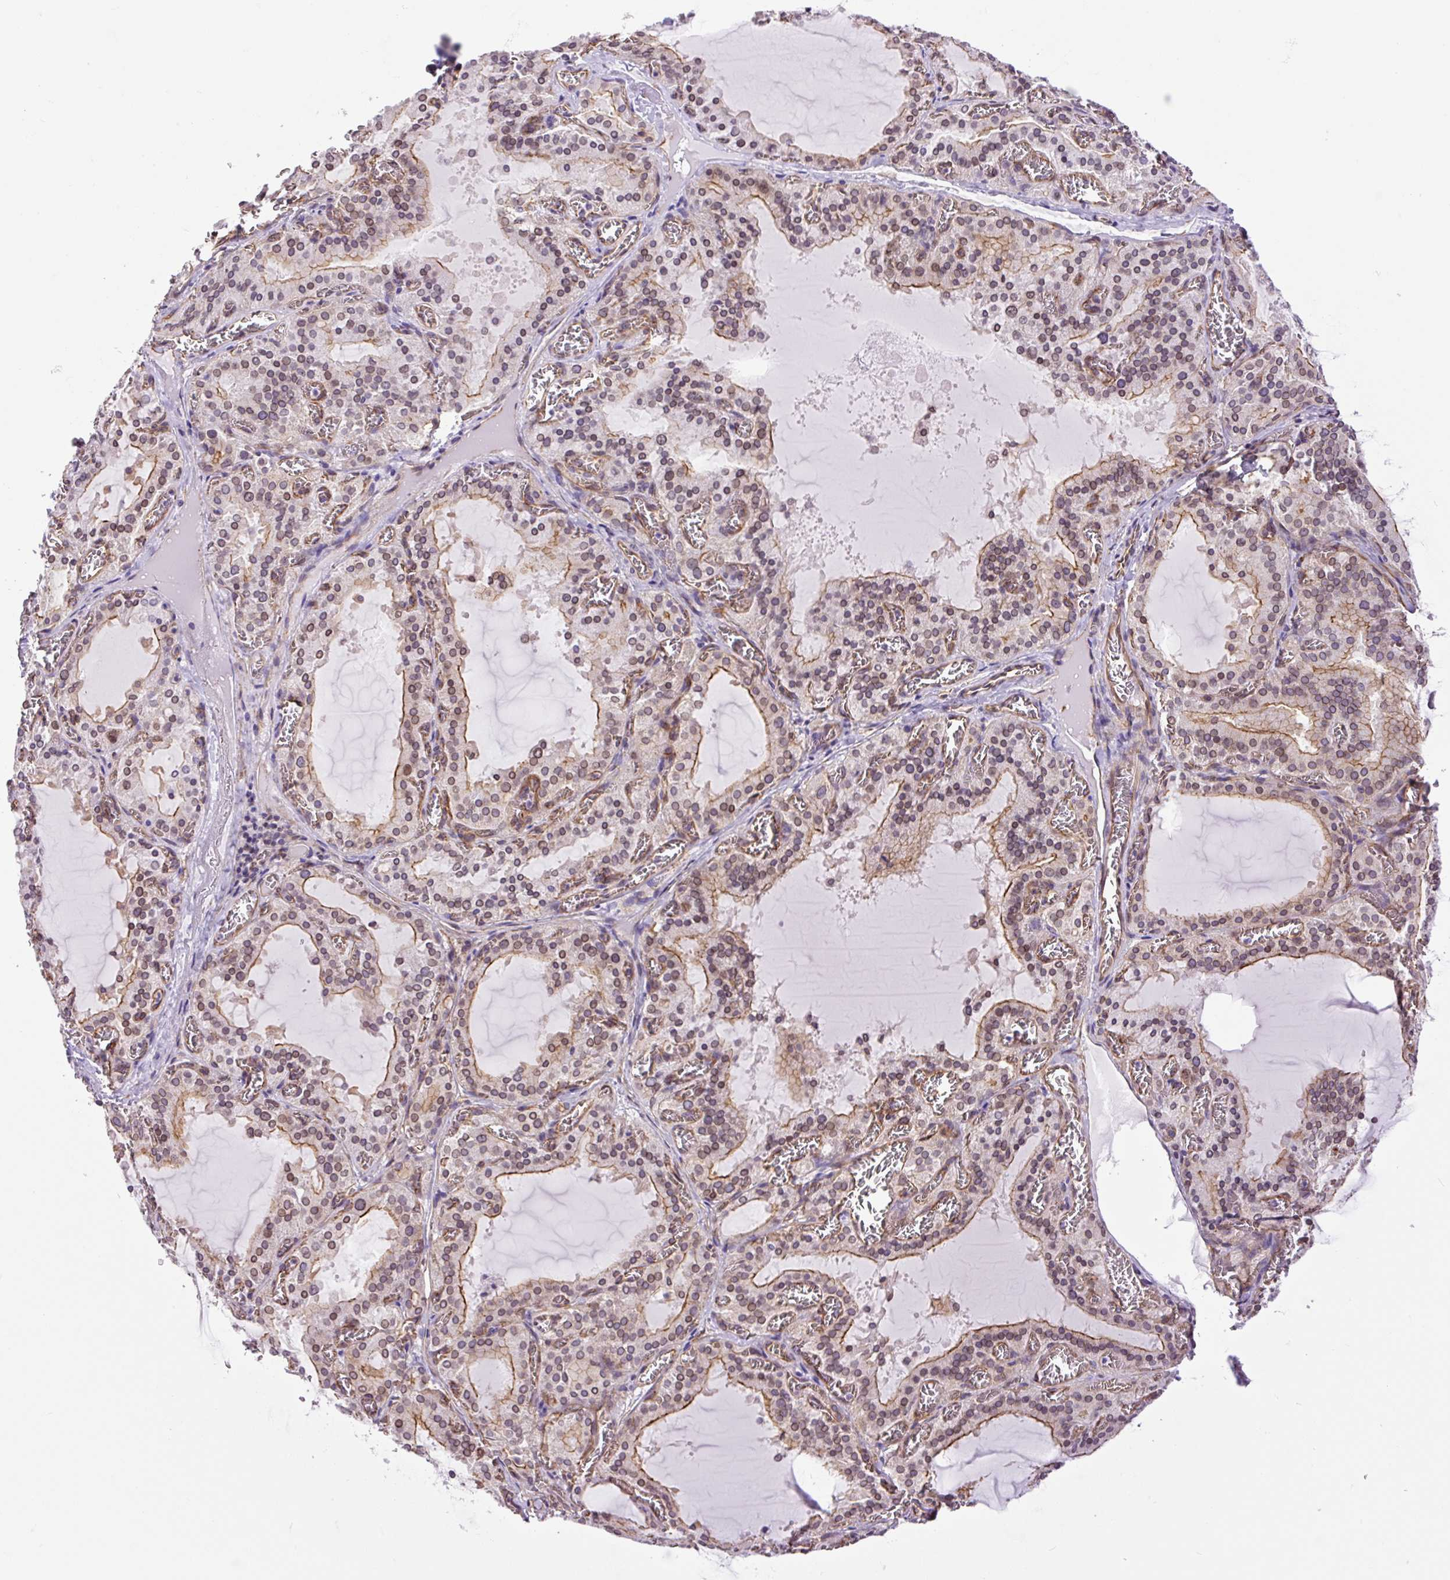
{"staining": {"intensity": "moderate", "quantity": "25%-75%", "location": "cytoplasmic/membranous,nuclear"}, "tissue": "thyroid gland", "cell_type": "Glandular cells", "image_type": "normal", "snomed": [{"axis": "morphology", "description": "Normal tissue, NOS"}, {"axis": "topography", "description": "Thyroid gland"}], "caption": "The histopathology image exhibits immunohistochemical staining of benign thyroid gland. There is moderate cytoplasmic/membranous,nuclear positivity is identified in about 25%-75% of glandular cells.", "gene": "MYO5C", "patient": {"sex": "female", "age": 30}}